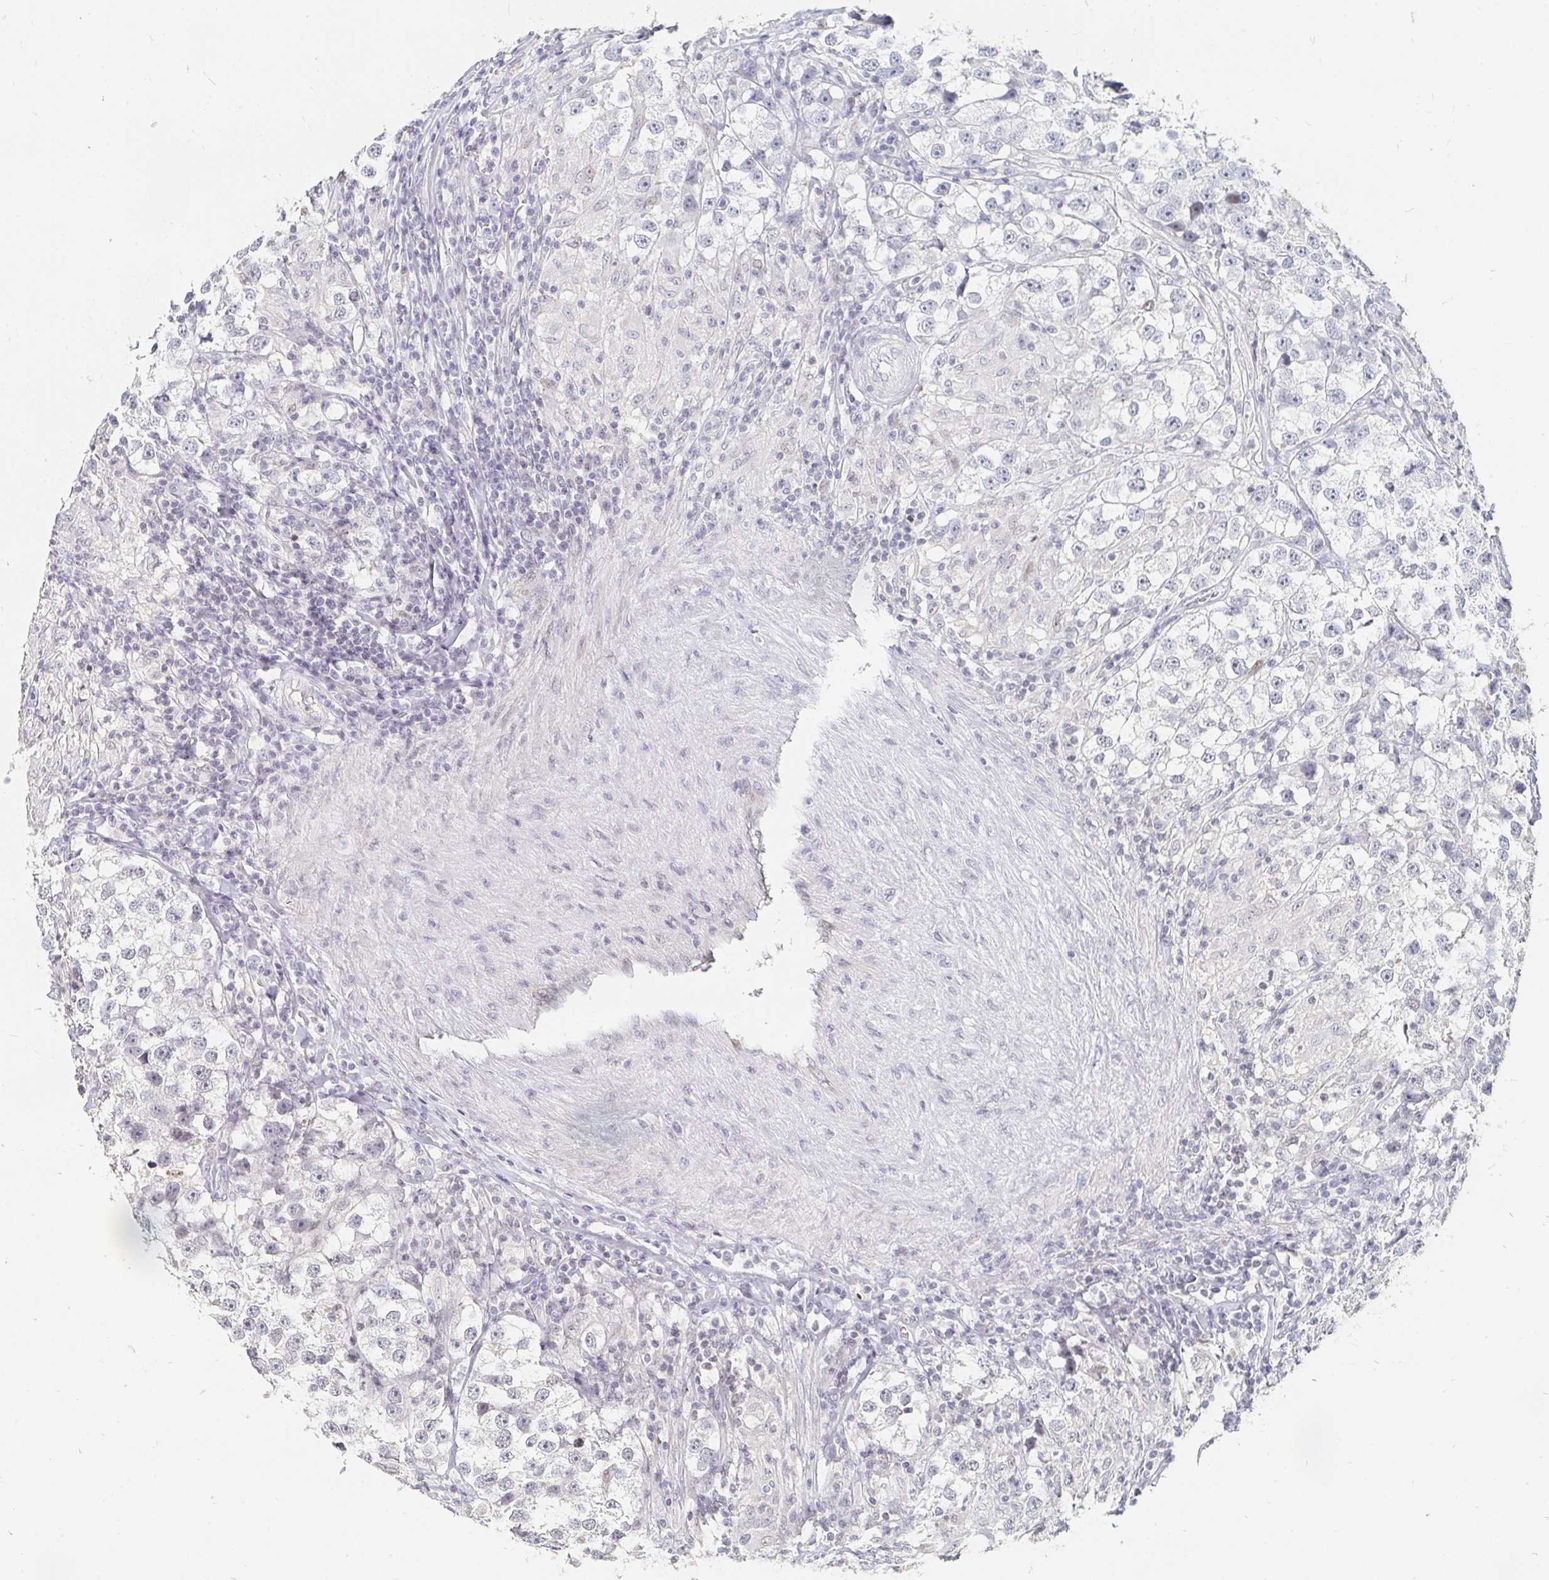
{"staining": {"intensity": "negative", "quantity": "none", "location": "none"}, "tissue": "testis cancer", "cell_type": "Tumor cells", "image_type": "cancer", "snomed": [{"axis": "morphology", "description": "Seminoma, NOS"}, {"axis": "topography", "description": "Testis"}], "caption": "Immunohistochemical staining of human testis cancer displays no significant staining in tumor cells. (DAB IHC, high magnification).", "gene": "NME9", "patient": {"sex": "male", "age": 46}}